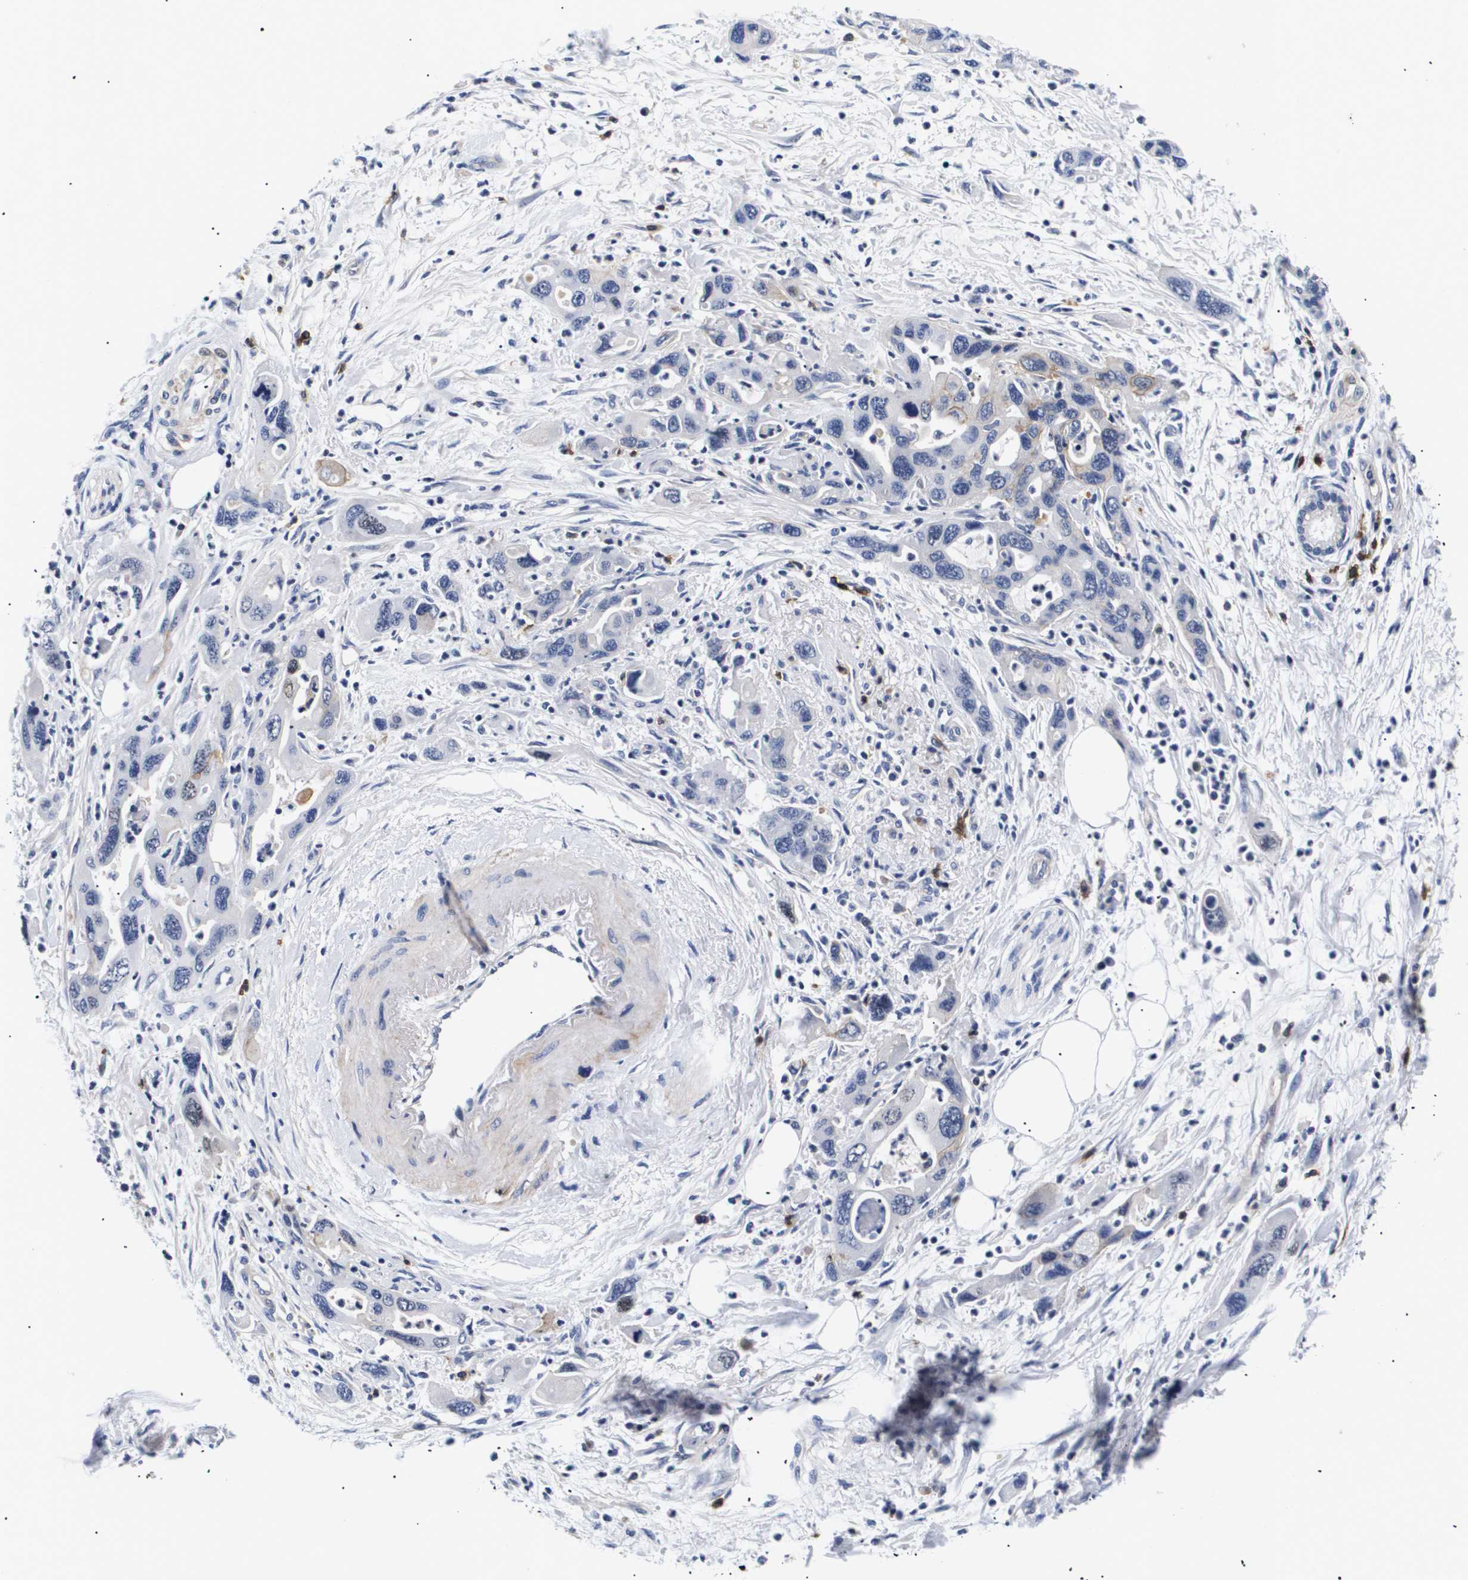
{"staining": {"intensity": "weak", "quantity": "<25%", "location": "cytoplasmic/membranous"}, "tissue": "pancreatic cancer", "cell_type": "Tumor cells", "image_type": "cancer", "snomed": [{"axis": "morphology", "description": "Normal tissue, NOS"}, {"axis": "morphology", "description": "Adenocarcinoma, NOS"}, {"axis": "topography", "description": "Pancreas"}], "caption": "Image shows no protein staining in tumor cells of pancreatic cancer tissue. (Brightfield microscopy of DAB IHC at high magnification).", "gene": "SHD", "patient": {"sex": "female", "age": 71}}